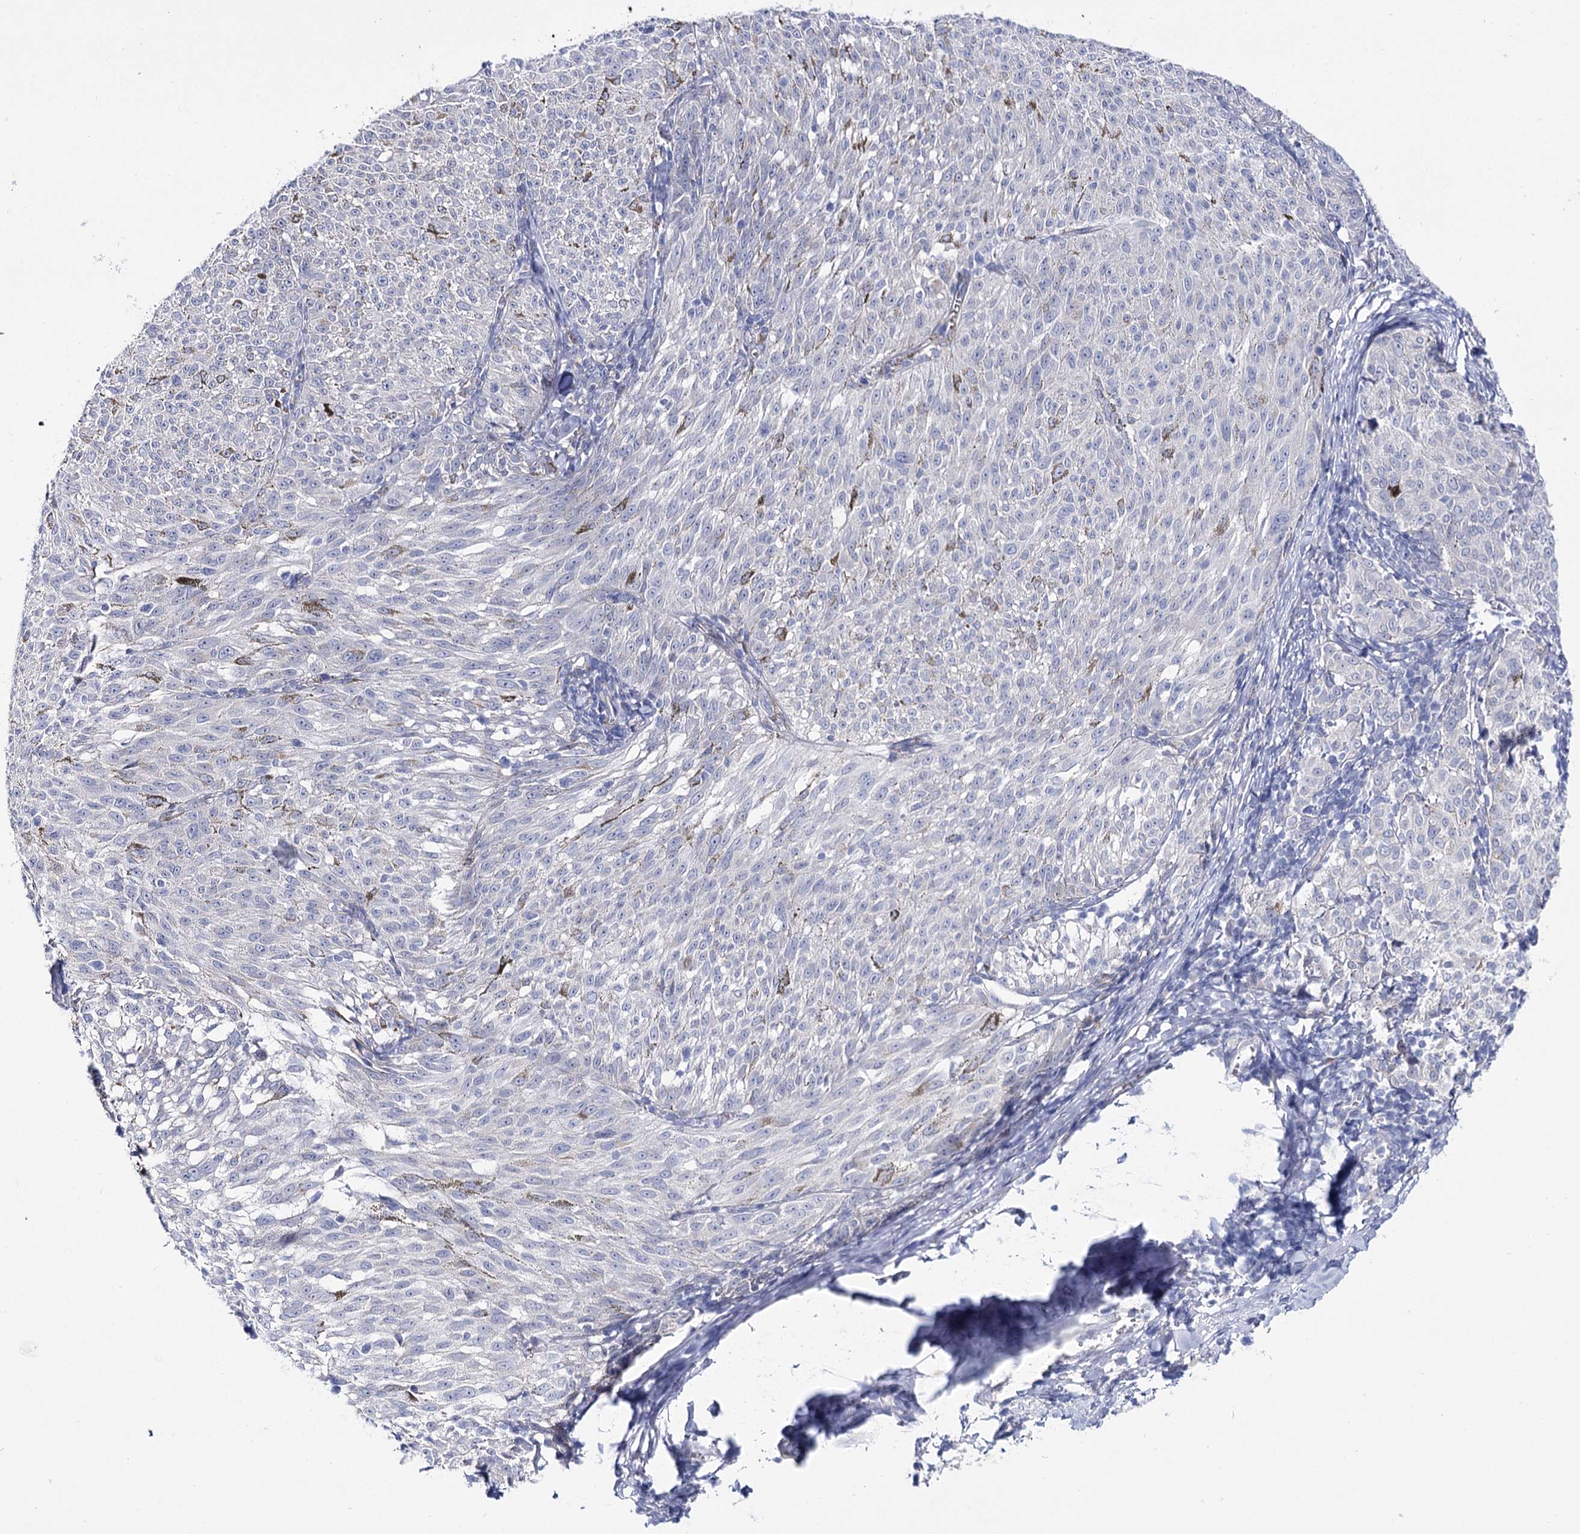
{"staining": {"intensity": "negative", "quantity": "none", "location": "none"}, "tissue": "melanoma", "cell_type": "Tumor cells", "image_type": "cancer", "snomed": [{"axis": "morphology", "description": "Malignant melanoma, NOS"}, {"axis": "topography", "description": "Skin"}], "caption": "This is an IHC image of human malignant melanoma. There is no expression in tumor cells.", "gene": "NRAP", "patient": {"sex": "female", "age": 72}}